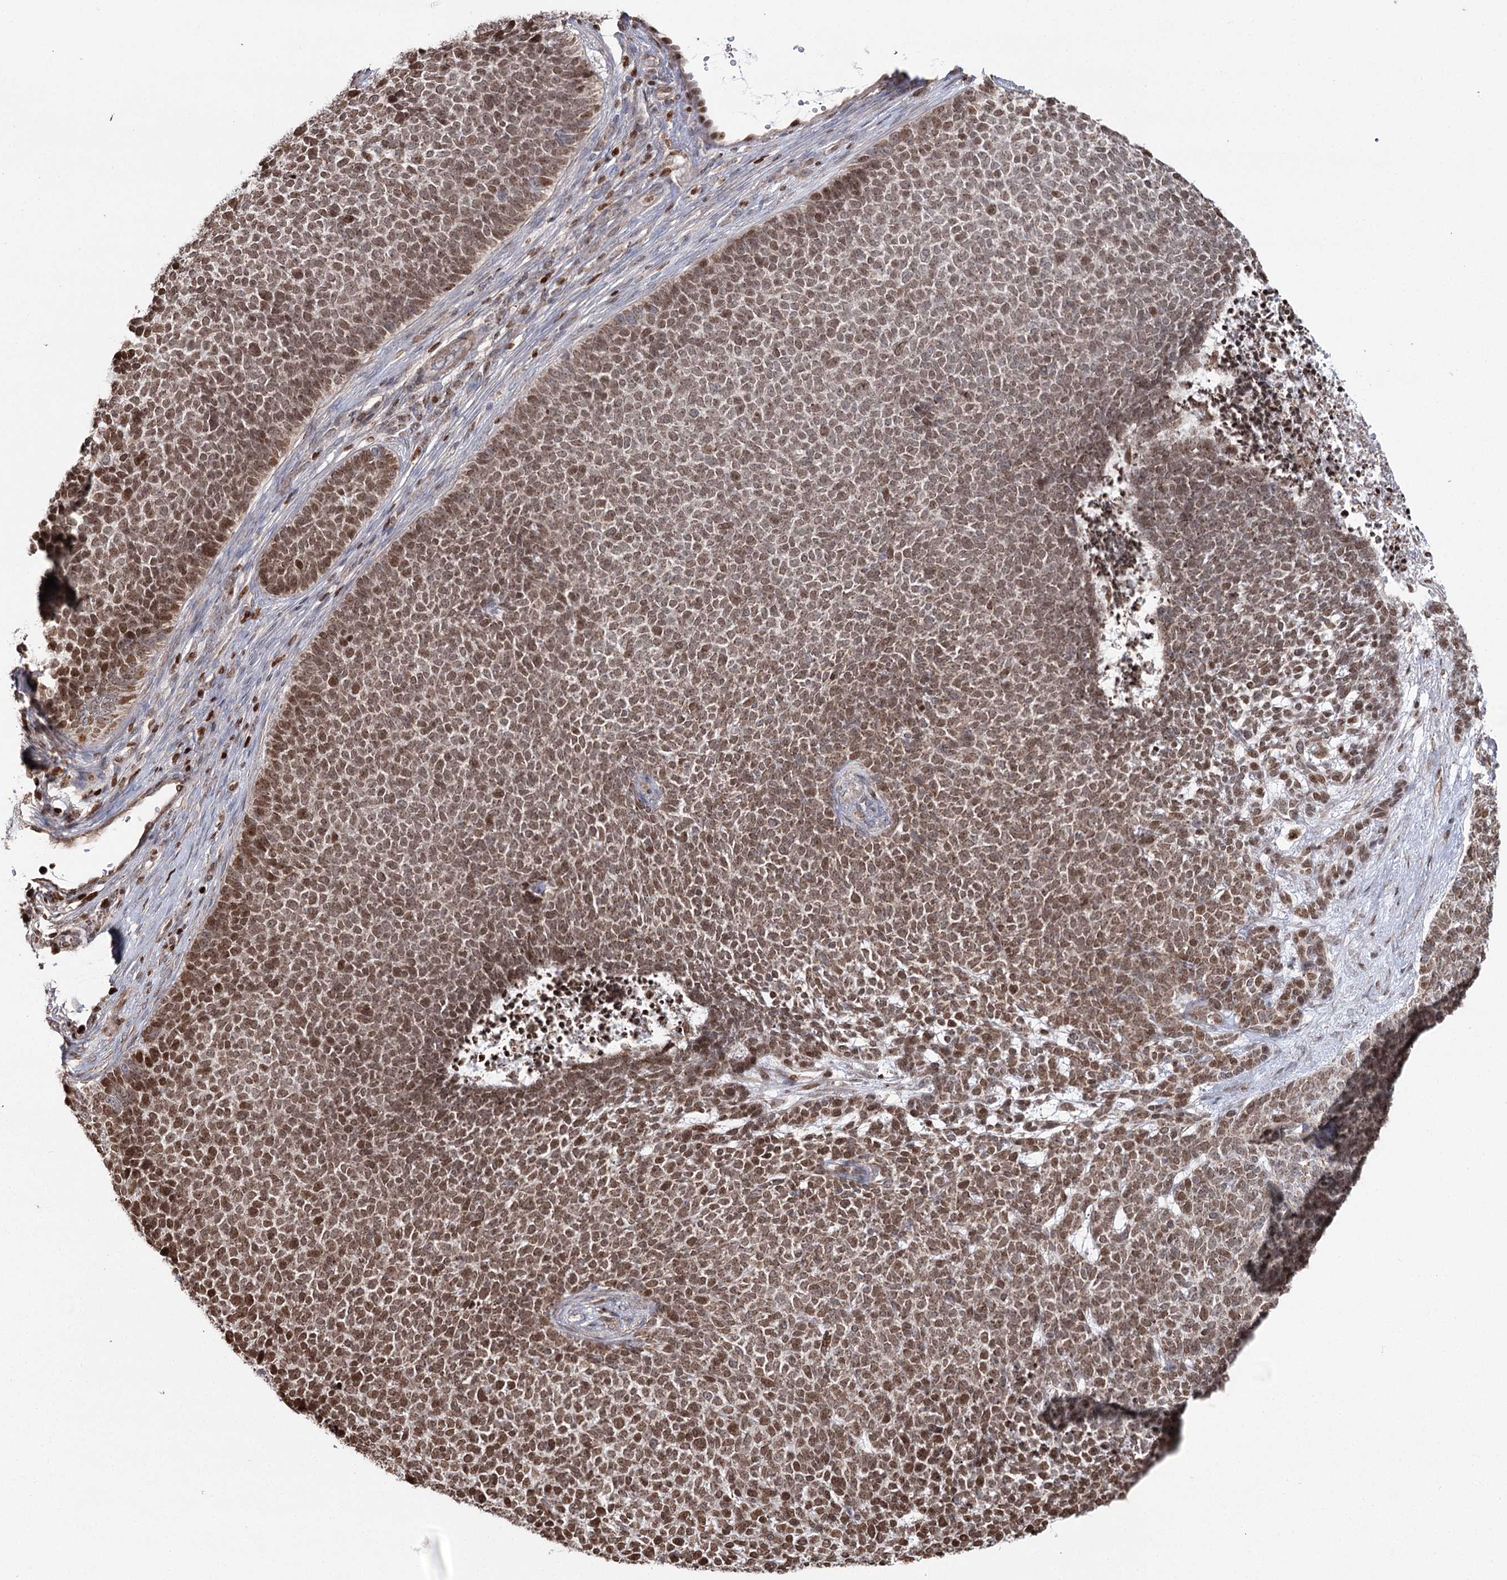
{"staining": {"intensity": "moderate", "quantity": ">75%", "location": "cytoplasmic/membranous,nuclear"}, "tissue": "skin cancer", "cell_type": "Tumor cells", "image_type": "cancer", "snomed": [{"axis": "morphology", "description": "Basal cell carcinoma"}, {"axis": "topography", "description": "Skin"}], "caption": "Protein positivity by immunohistochemistry (IHC) demonstrates moderate cytoplasmic/membranous and nuclear positivity in about >75% of tumor cells in basal cell carcinoma (skin). (DAB IHC, brown staining for protein, blue staining for nuclei).", "gene": "PDHX", "patient": {"sex": "female", "age": 84}}